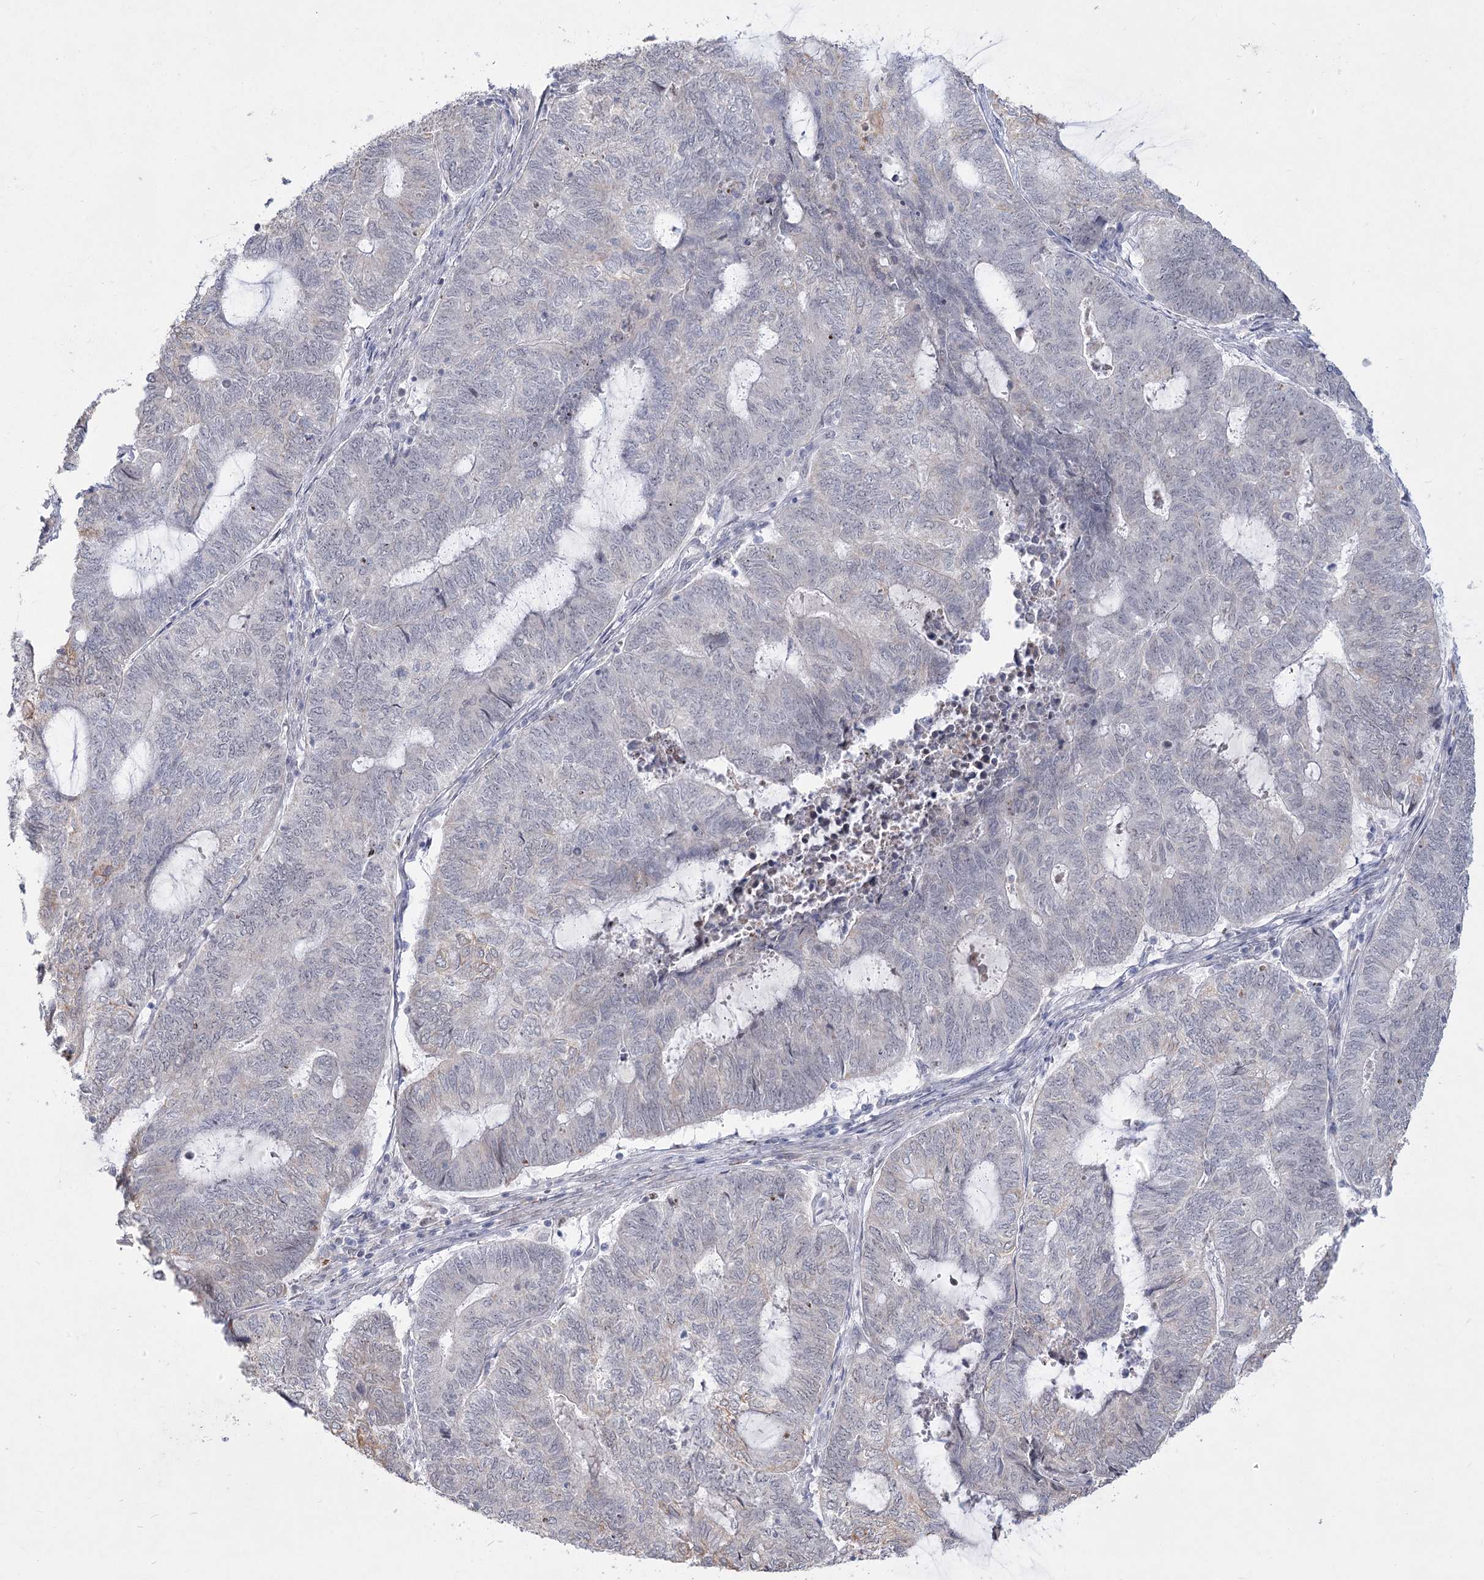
{"staining": {"intensity": "negative", "quantity": "none", "location": "none"}, "tissue": "endometrial cancer", "cell_type": "Tumor cells", "image_type": "cancer", "snomed": [{"axis": "morphology", "description": "Adenocarcinoma, NOS"}, {"axis": "topography", "description": "Uterus"}, {"axis": "topography", "description": "Endometrium"}], "caption": "The IHC histopathology image has no significant positivity in tumor cells of endometrial cancer (adenocarcinoma) tissue.", "gene": "DDX50", "patient": {"sex": "female", "age": 70}}